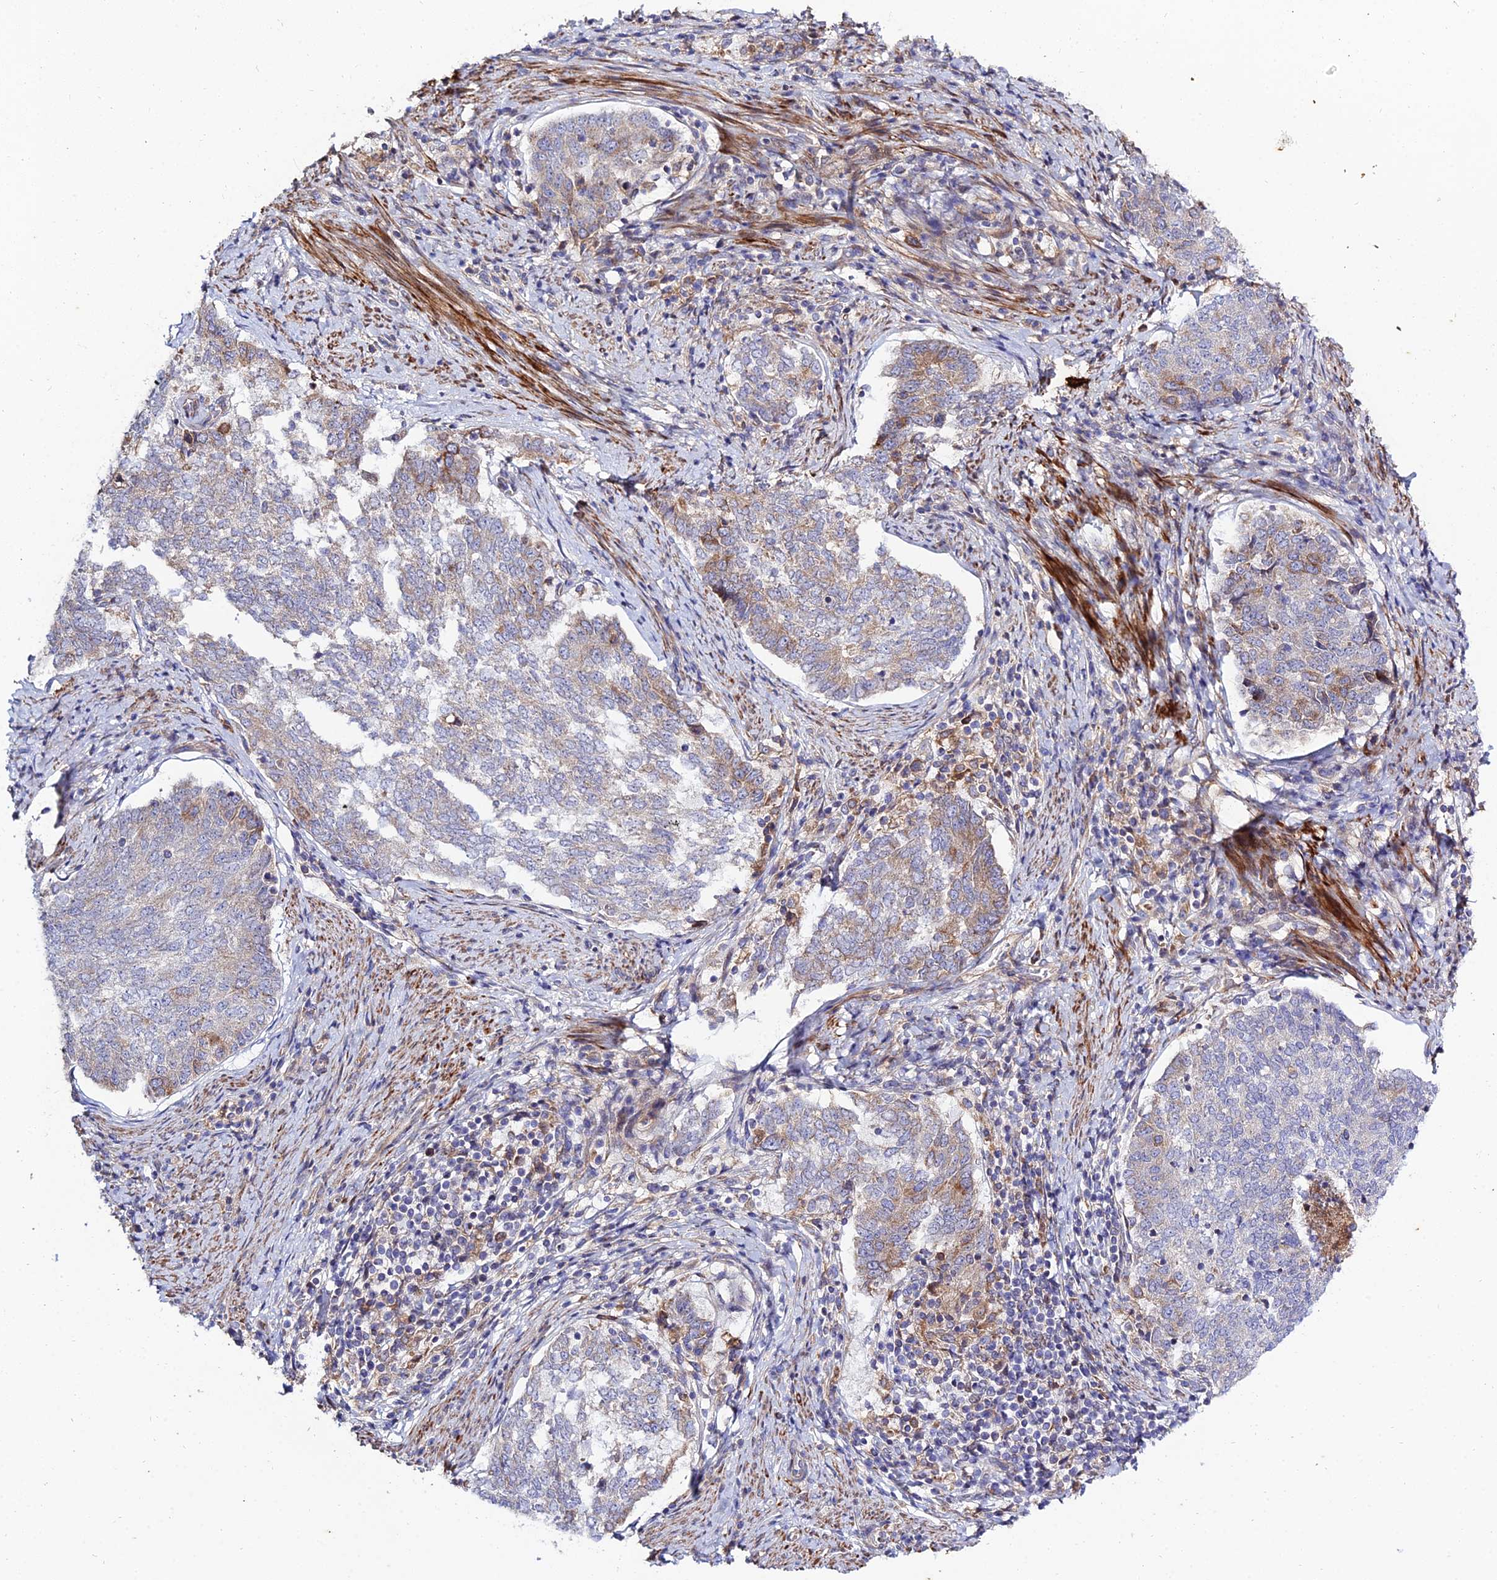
{"staining": {"intensity": "moderate", "quantity": "<25%", "location": "cytoplasmic/membranous"}, "tissue": "endometrial cancer", "cell_type": "Tumor cells", "image_type": "cancer", "snomed": [{"axis": "morphology", "description": "Adenocarcinoma, NOS"}, {"axis": "topography", "description": "Endometrium"}], "caption": "Endometrial cancer (adenocarcinoma) stained with a brown dye demonstrates moderate cytoplasmic/membranous positive positivity in about <25% of tumor cells.", "gene": "ARL6IP1", "patient": {"sex": "female", "age": 80}}